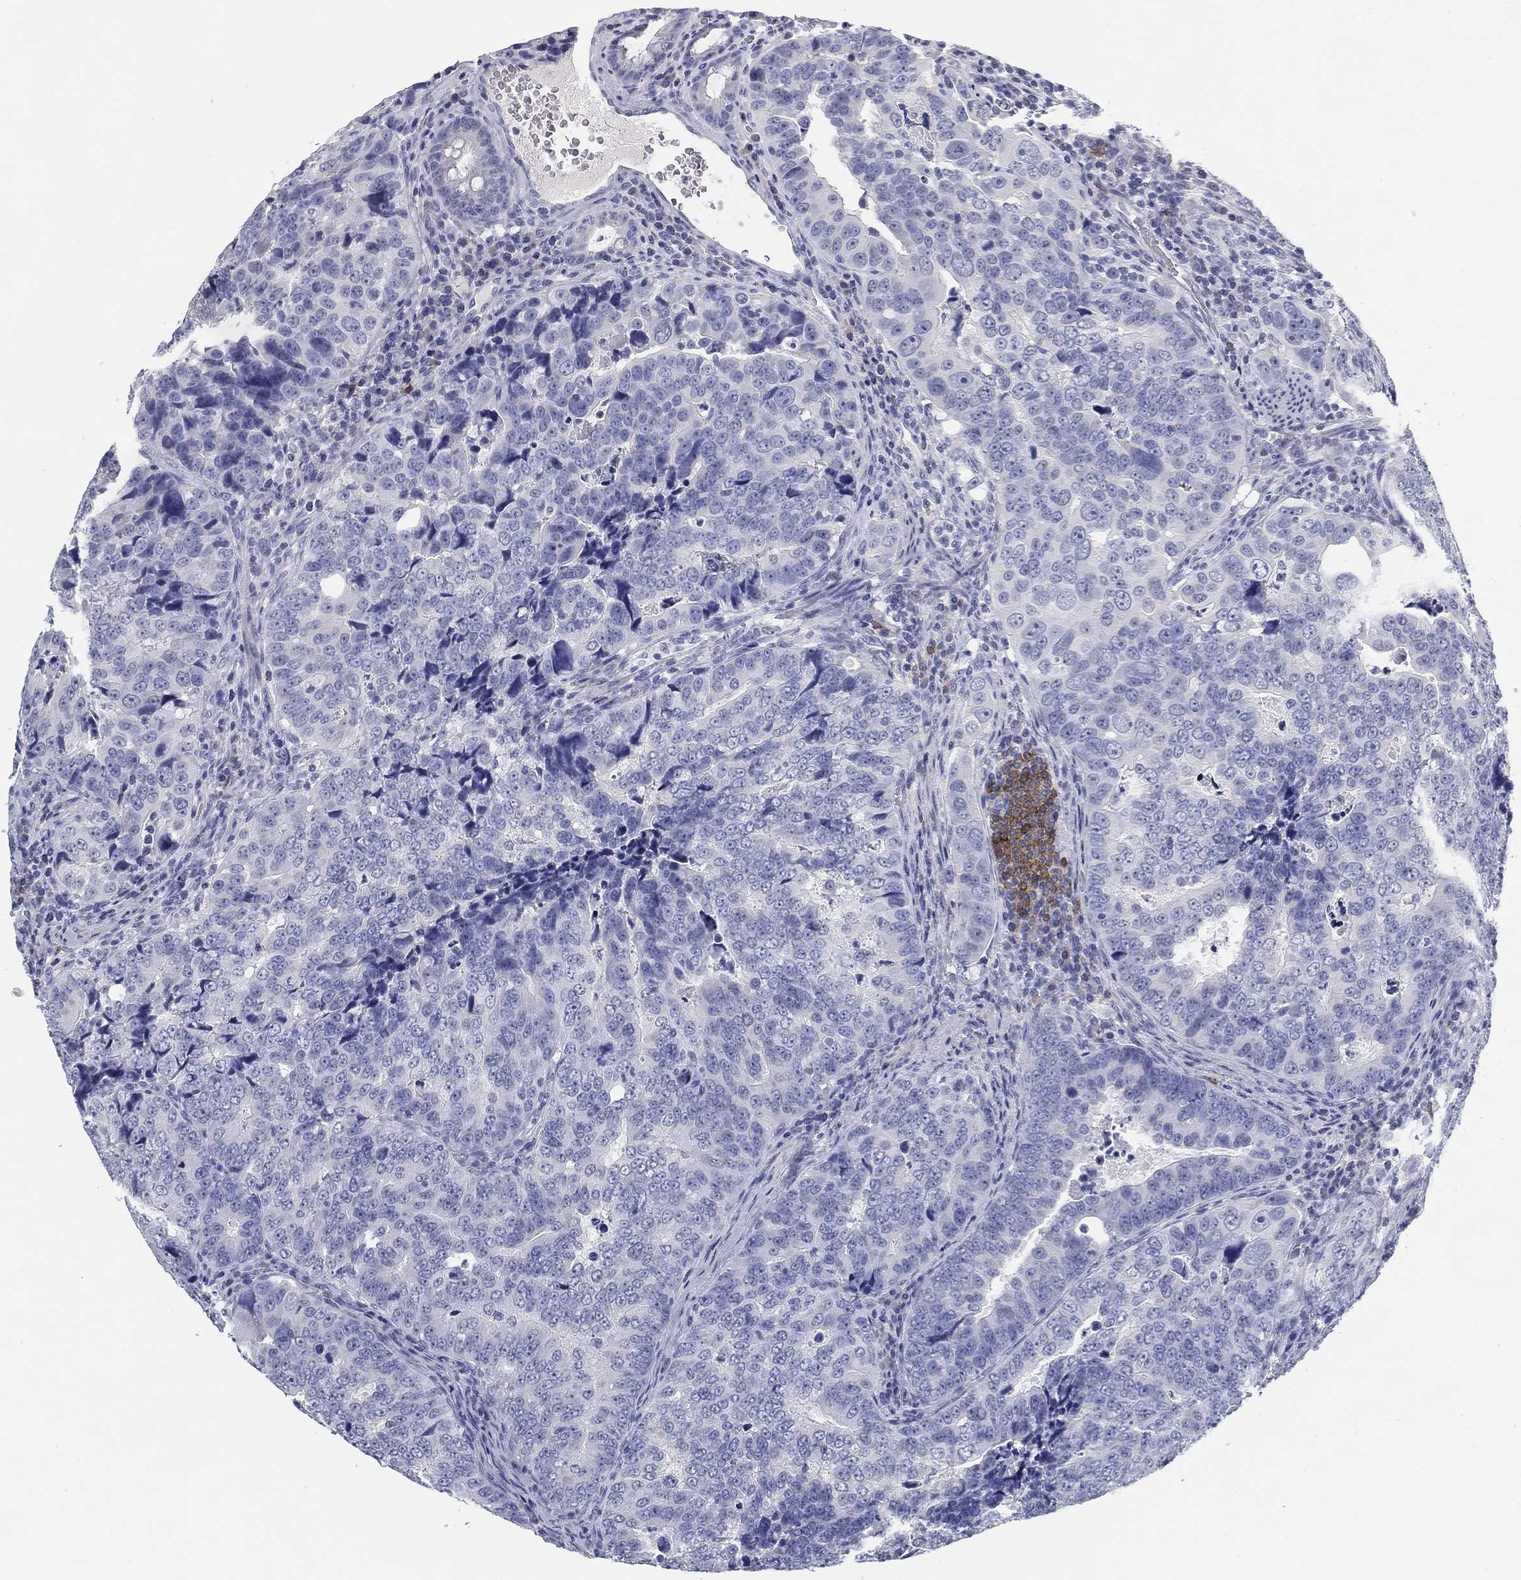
{"staining": {"intensity": "negative", "quantity": "none", "location": "none"}, "tissue": "colorectal cancer", "cell_type": "Tumor cells", "image_type": "cancer", "snomed": [{"axis": "morphology", "description": "Adenocarcinoma, NOS"}, {"axis": "topography", "description": "Colon"}], "caption": "Colorectal cancer (adenocarcinoma) was stained to show a protein in brown. There is no significant staining in tumor cells. (DAB IHC, high magnification).", "gene": "CD79B", "patient": {"sex": "female", "age": 72}}